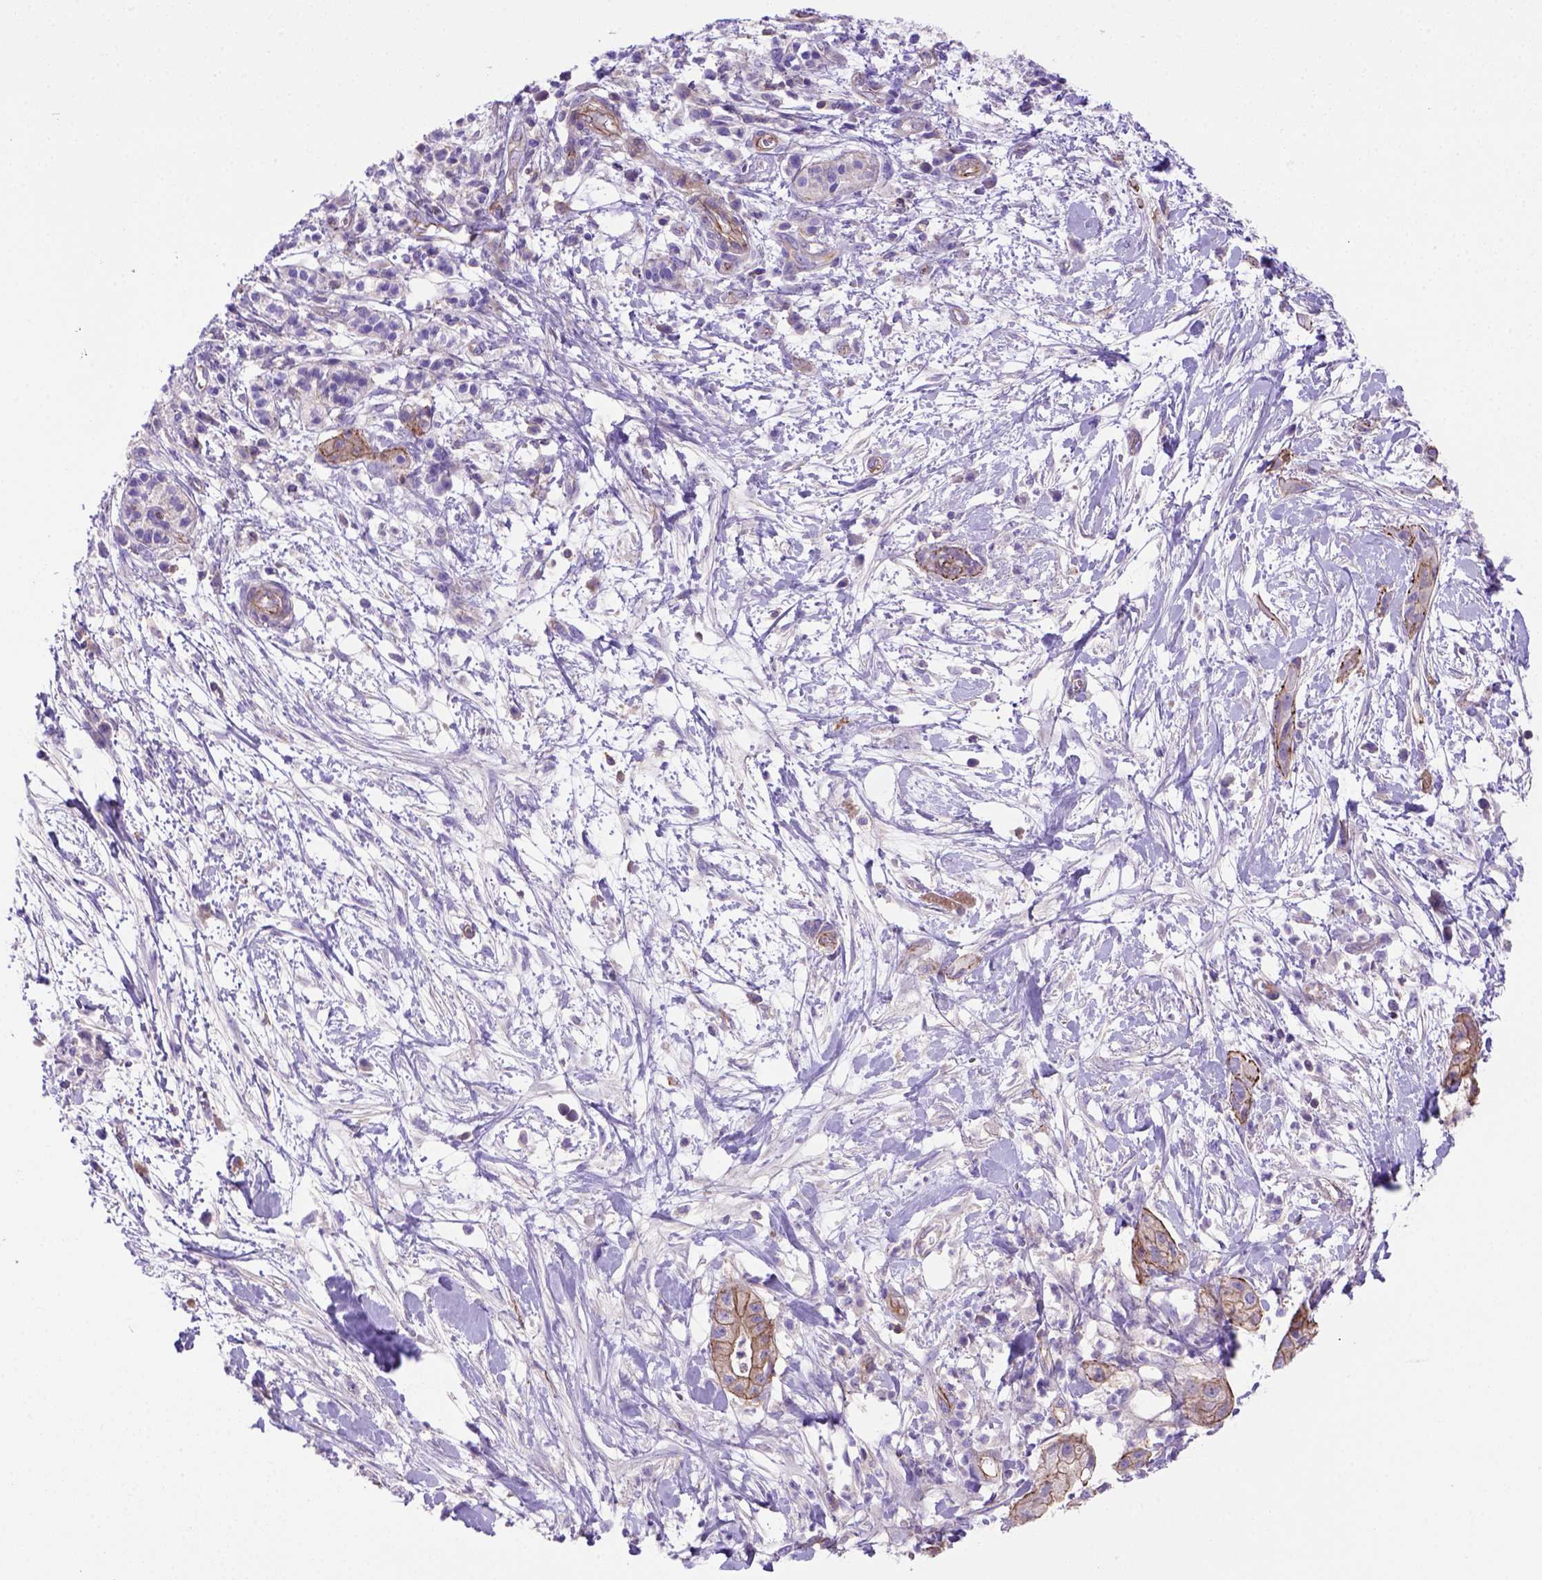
{"staining": {"intensity": "moderate", "quantity": ">75%", "location": "cytoplasmic/membranous"}, "tissue": "pancreatic cancer", "cell_type": "Tumor cells", "image_type": "cancer", "snomed": [{"axis": "morphology", "description": "Normal tissue, NOS"}, {"axis": "morphology", "description": "Adenocarcinoma, NOS"}, {"axis": "topography", "description": "Lymph node"}, {"axis": "topography", "description": "Pancreas"}], "caption": "Human pancreatic adenocarcinoma stained for a protein (brown) exhibits moderate cytoplasmic/membranous positive staining in approximately >75% of tumor cells.", "gene": "PEX12", "patient": {"sex": "female", "age": 58}}